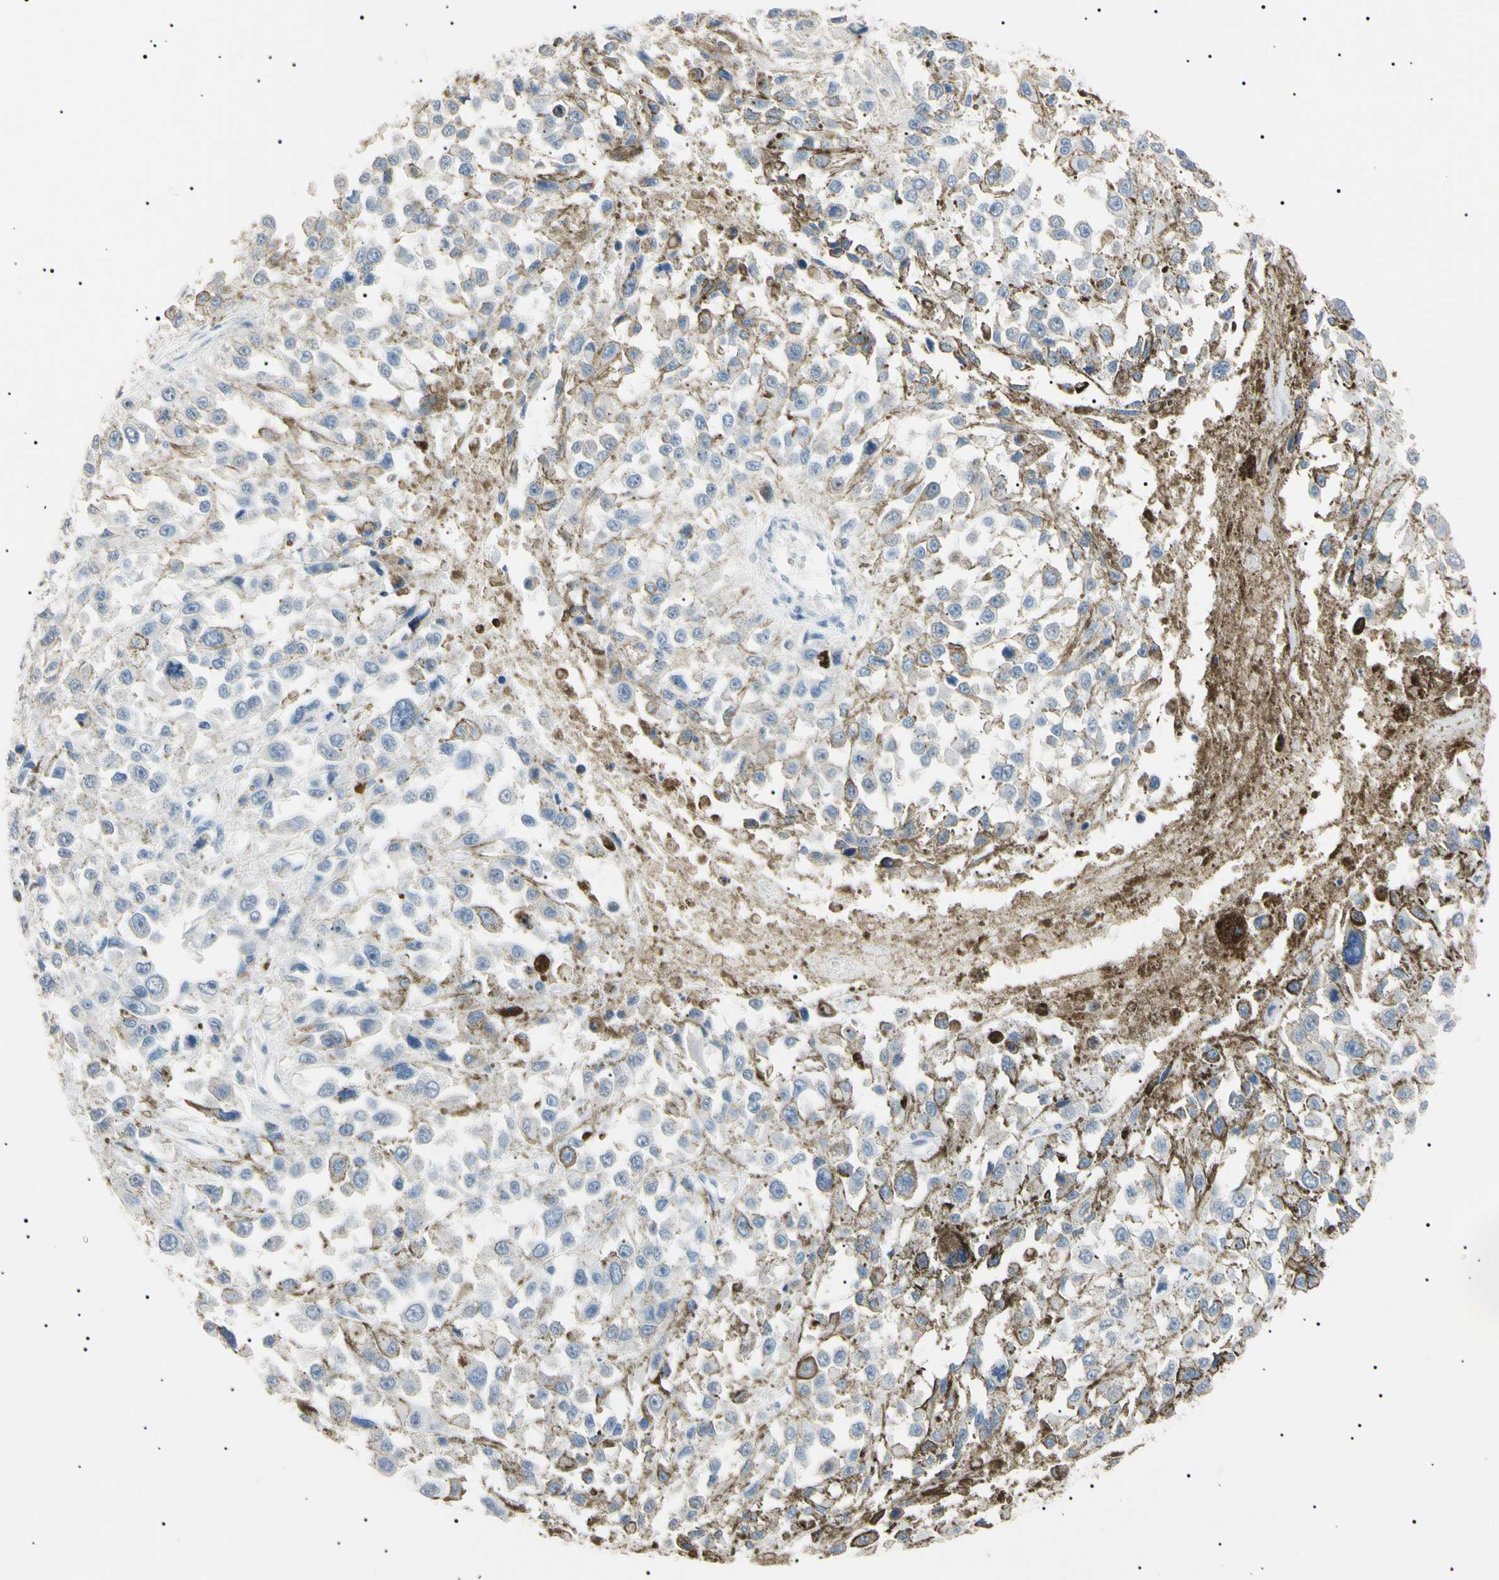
{"staining": {"intensity": "negative", "quantity": "none", "location": "none"}, "tissue": "melanoma", "cell_type": "Tumor cells", "image_type": "cancer", "snomed": [{"axis": "morphology", "description": "Malignant melanoma, Metastatic site"}, {"axis": "topography", "description": "Lymph node"}], "caption": "A histopathology image of malignant melanoma (metastatic site) stained for a protein exhibits no brown staining in tumor cells. The staining is performed using DAB (3,3'-diaminobenzidine) brown chromogen with nuclei counter-stained in using hematoxylin.", "gene": "CGB3", "patient": {"sex": "male", "age": 59}}